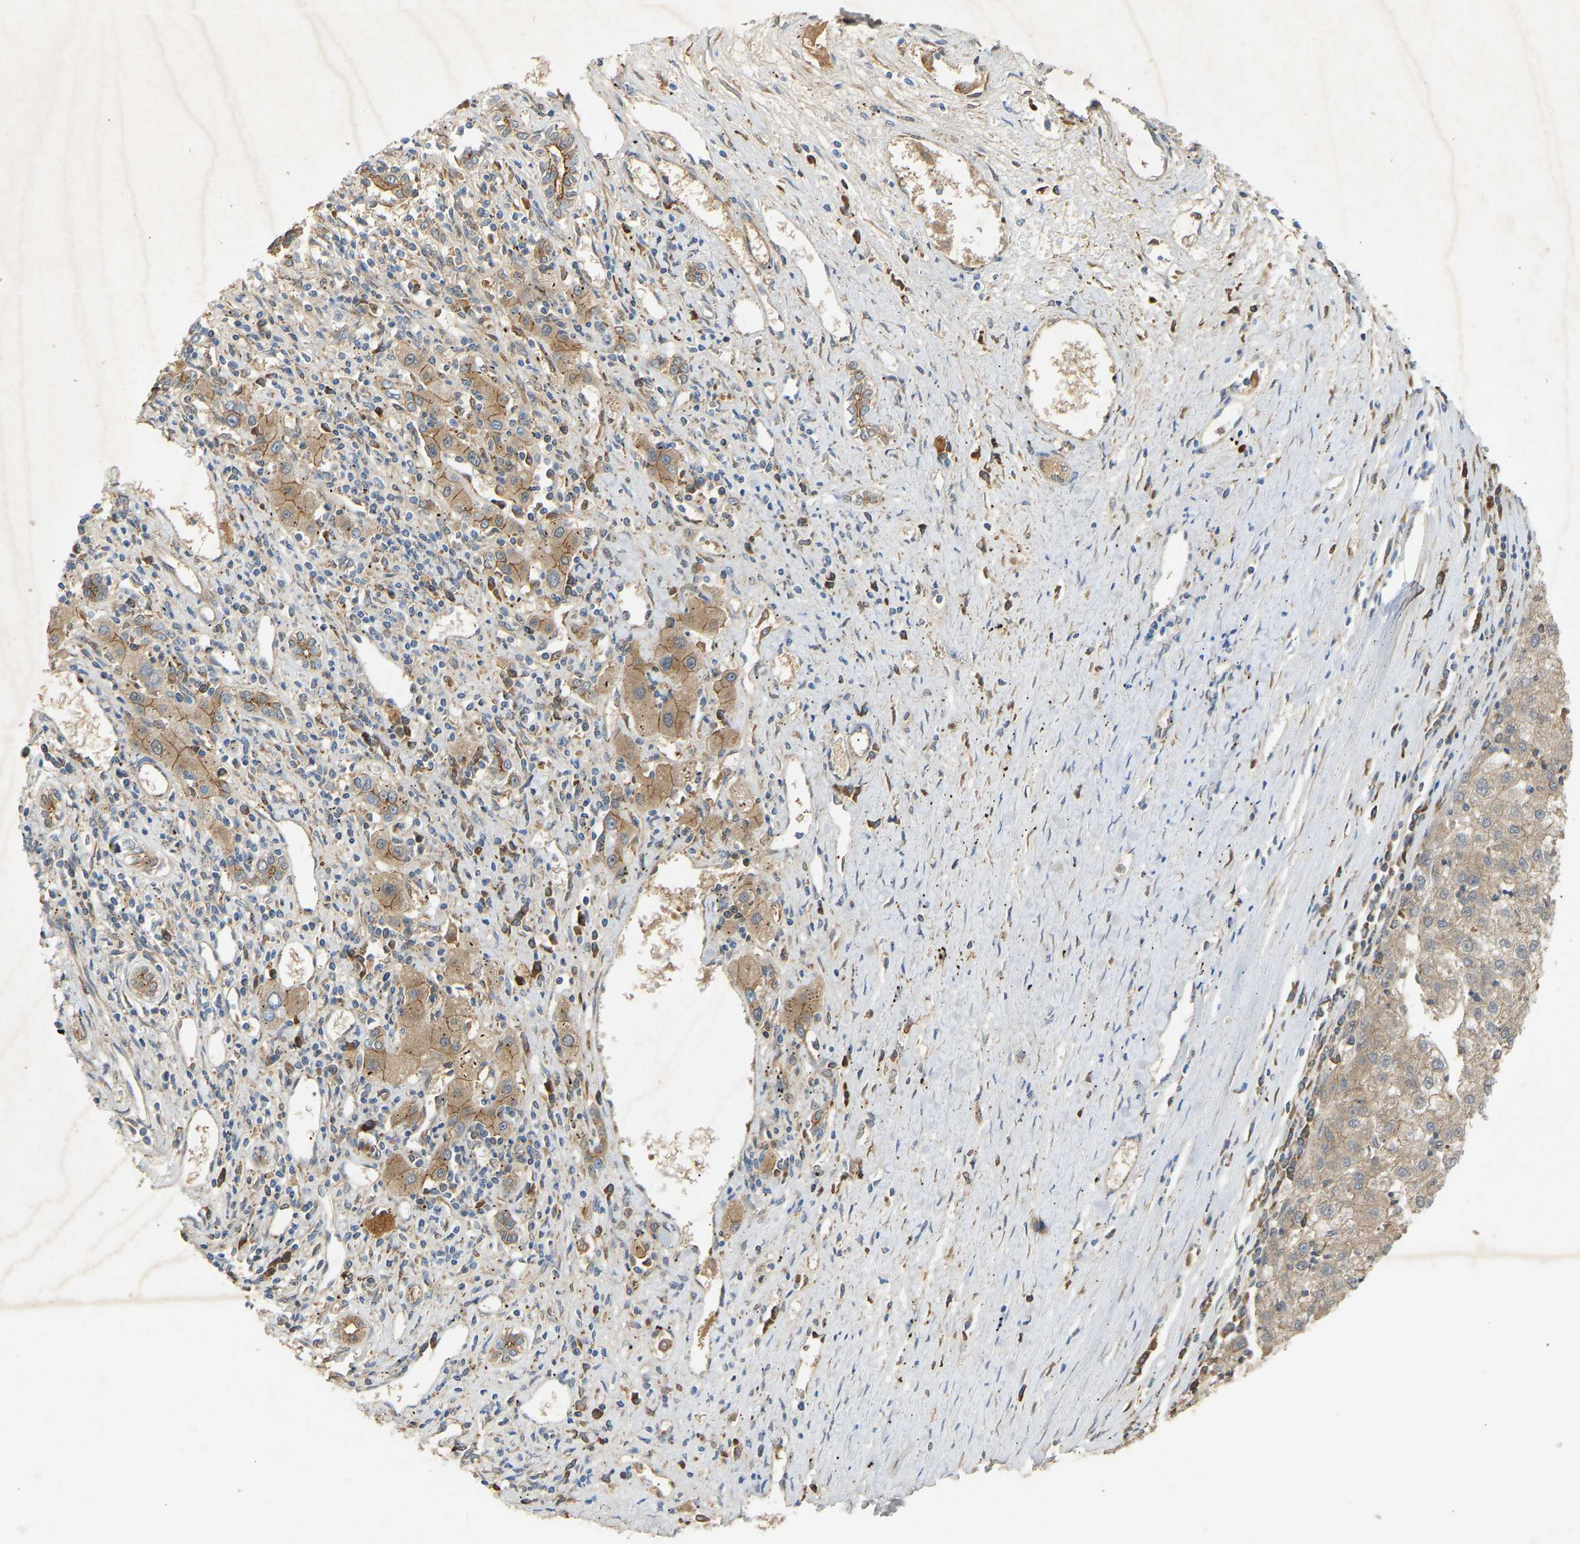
{"staining": {"intensity": "weak", "quantity": ">75%", "location": "cytoplasmic/membranous"}, "tissue": "liver cancer", "cell_type": "Tumor cells", "image_type": "cancer", "snomed": [{"axis": "morphology", "description": "Carcinoma, Hepatocellular, NOS"}, {"axis": "topography", "description": "Liver"}], "caption": "Immunohistochemistry image of human liver cancer (hepatocellular carcinoma) stained for a protein (brown), which exhibits low levels of weak cytoplasmic/membranous expression in about >75% of tumor cells.", "gene": "PTCD1", "patient": {"sex": "male", "age": 72}}